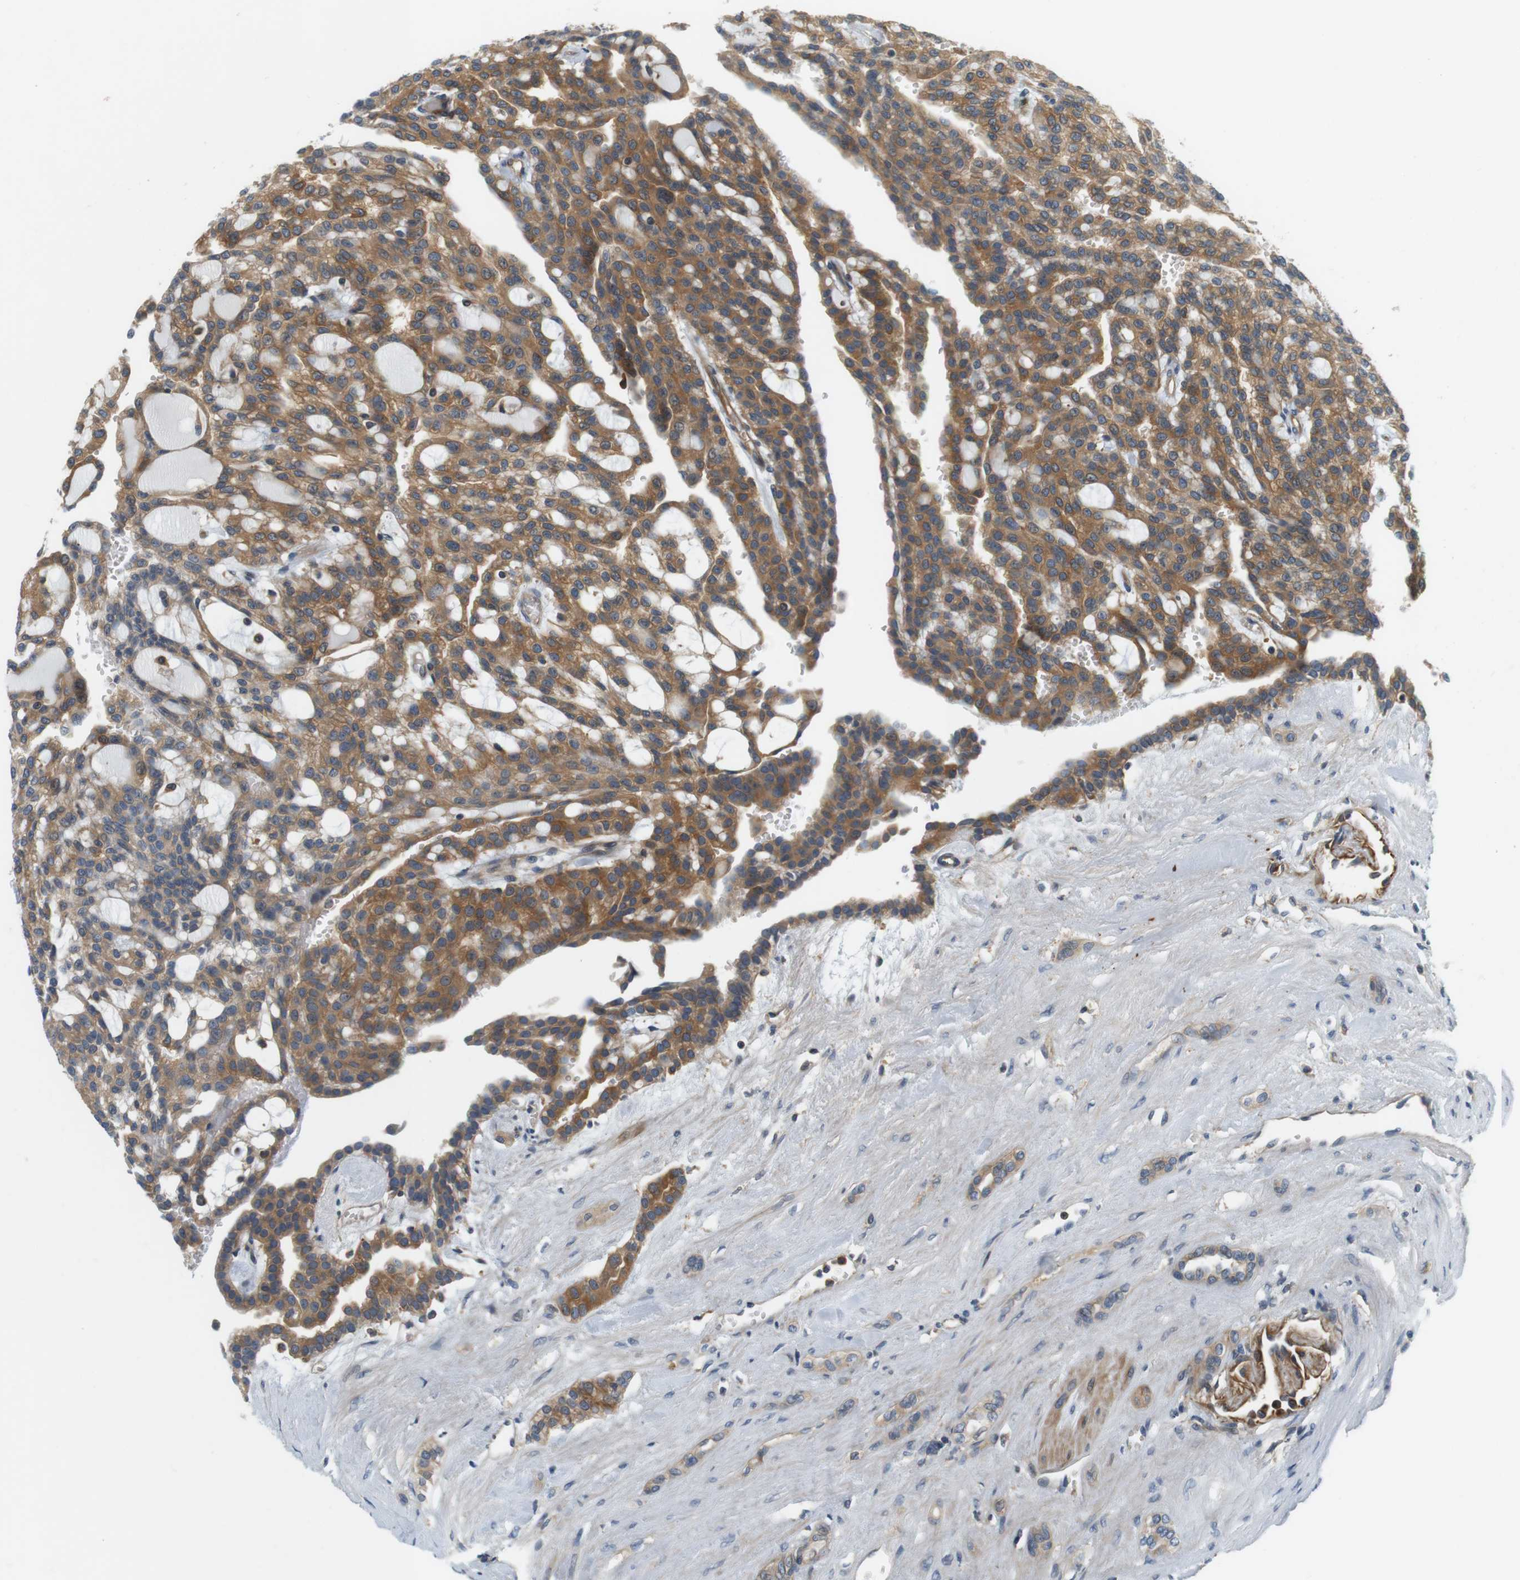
{"staining": {"intensity": "moderate", "quantity": "25%-75%", "location": "cytoplasmic/membranous"}, "tissue": "renal cancer", "cell_type": "Tumor cells", "image_type": "cancer", "snomed": [{"axis": "morphology", "description": "Adenocarcinoma, NOS"}, {"axis": "topography", "description": "Kidney"}], "caption": "The micrograph displays a brown stain indicating the presence of a protein in the cytoplasmic/membranous of tumor cells in renal cancer.", "gene": "SH3GLB1", "patient": {"sex": "male", "age": 63}}